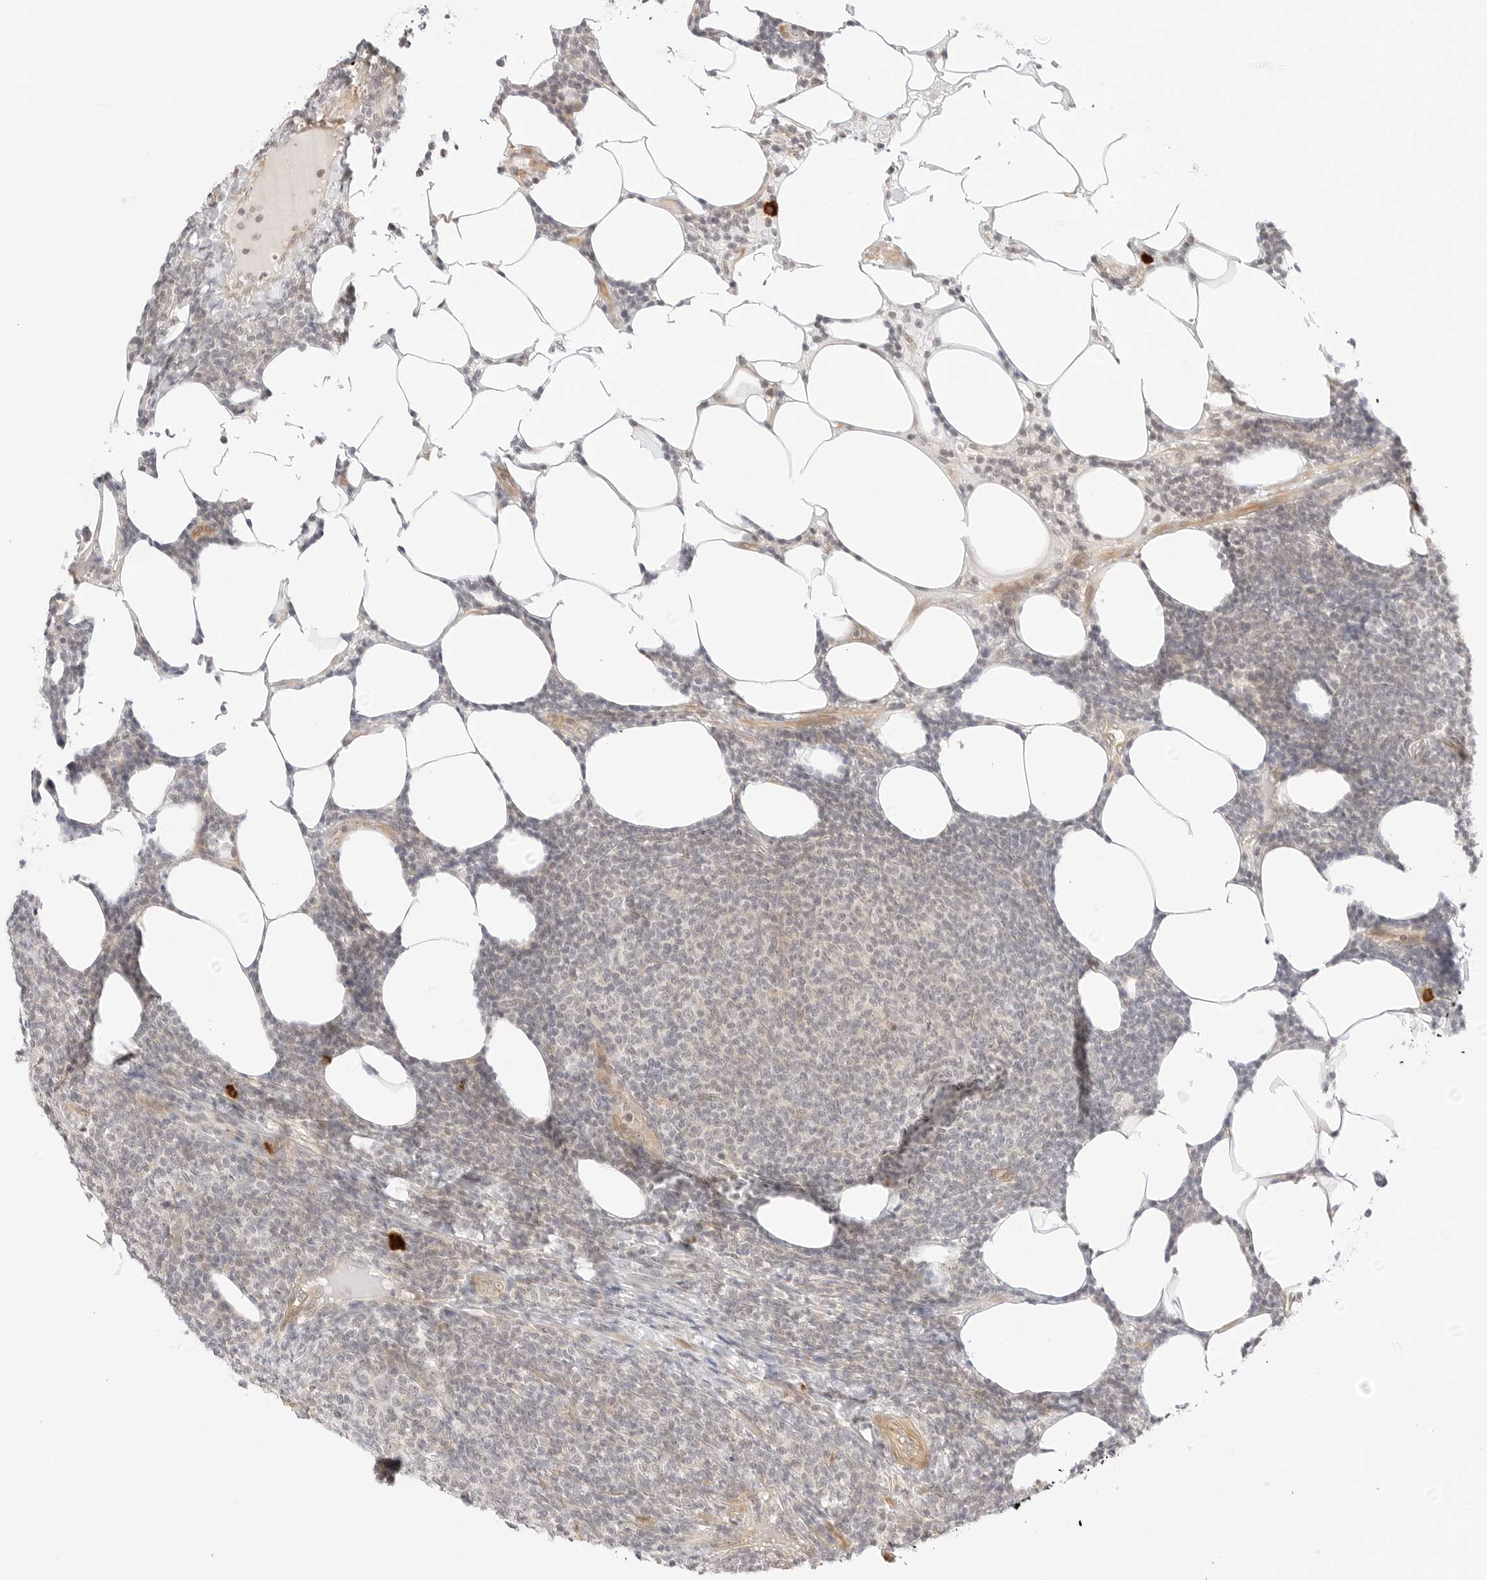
{"staining": {"intensity": "weak", "quantity": "<25%", "location": "nuclear"}, "tissue": "lymphoma", "cell_type": "Tumor cells", "image_type": "cancer", "snomed": [{"axis": "morphology", "description": "Malignant lymphoma, non-Hodgkin's type, Low grade"}, {"axis": "topography", "description": "Lymph node"}], "caption": "The immunohistochemistry (IHC) photomicrograph has no significant expression in tumor cells of lymphoma tissue. (DAB immunohistochemistry visualized using brightfield microscopy, high magnification).", "gene": "TEKT2", "patient": {"sex": "male", "age": 66}}